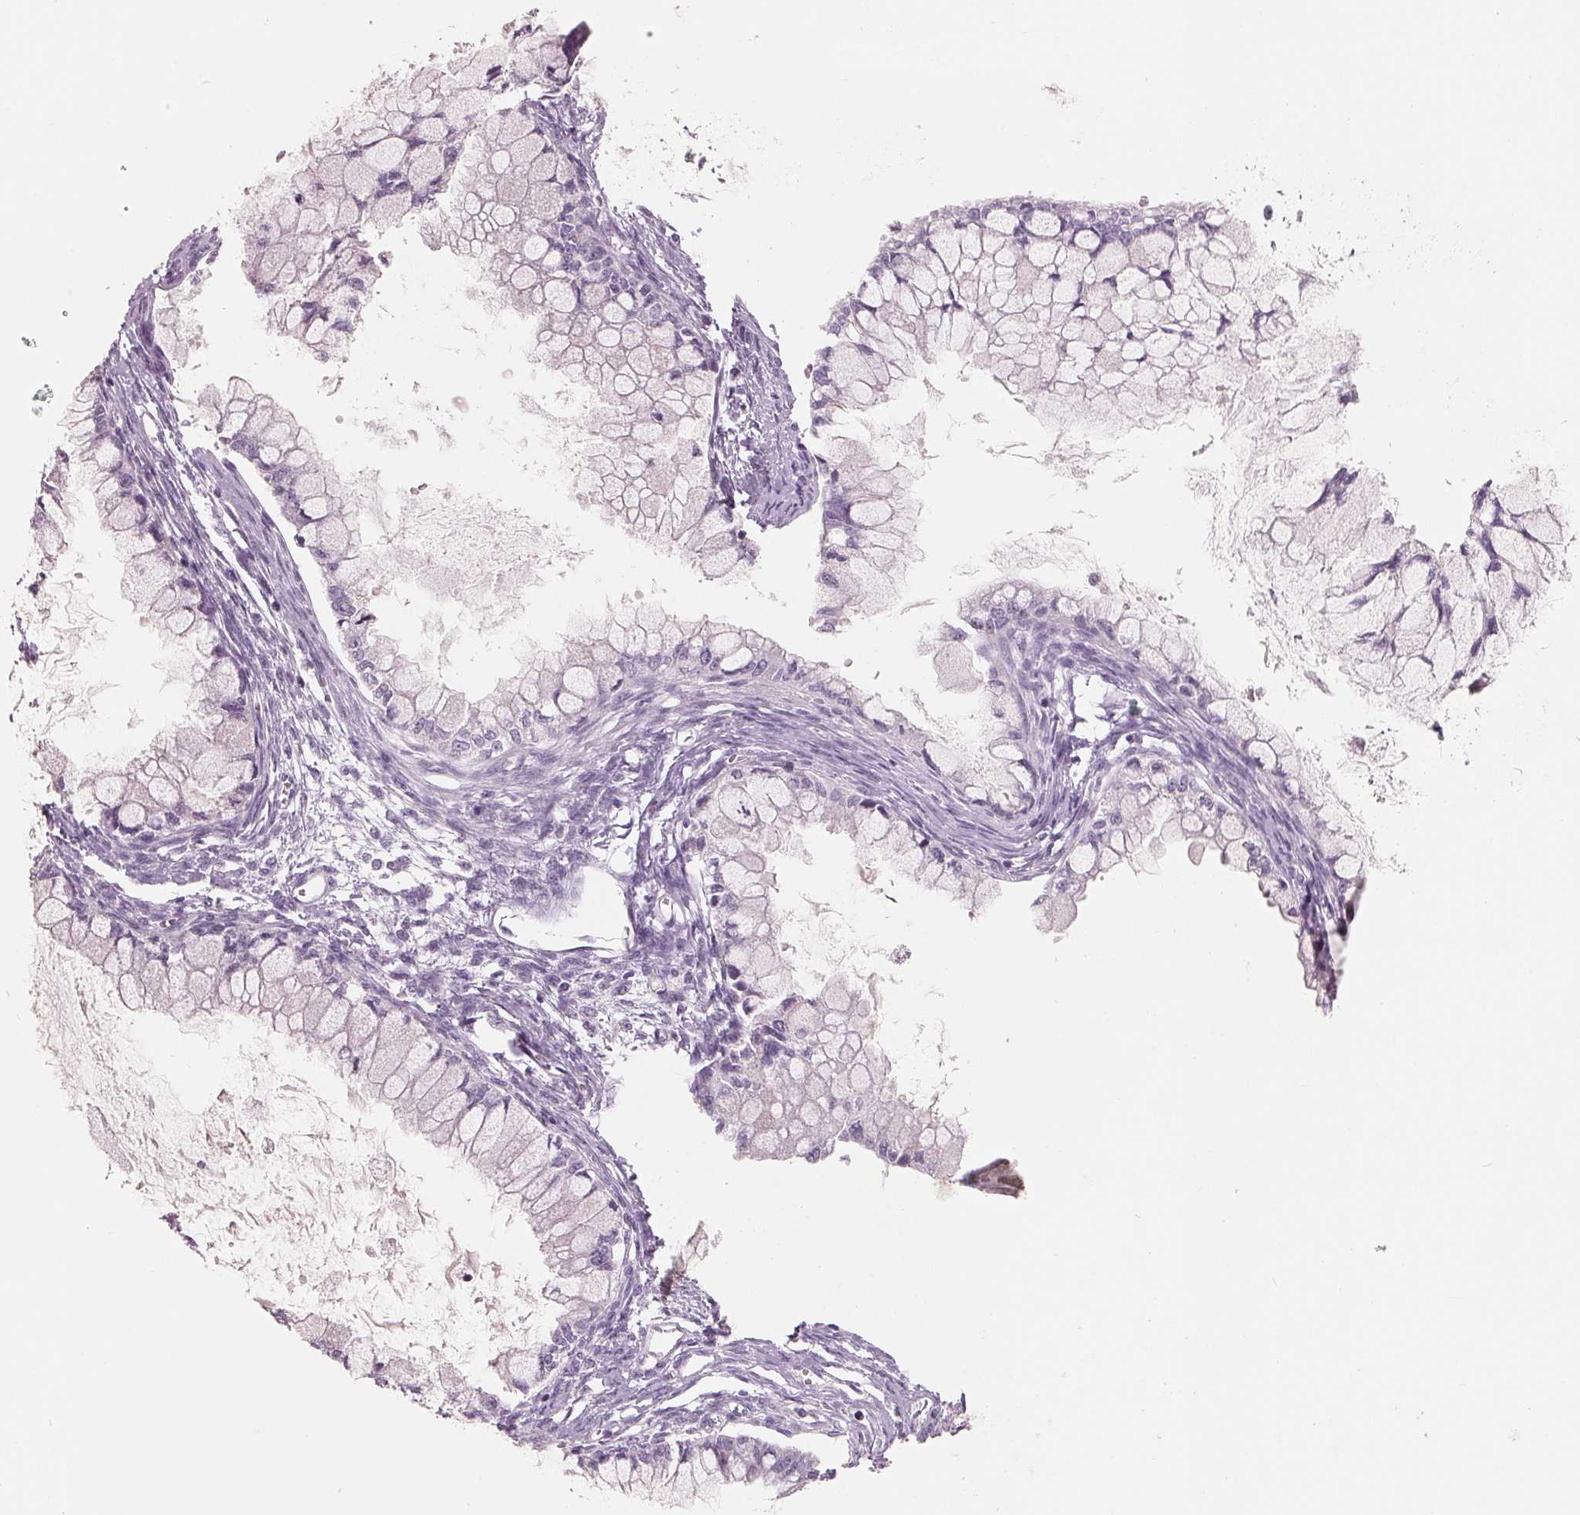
{"staining": {"intensity": "negative", "quantity": "none", "location": "none"}, "tissue": "ovarian cancer", "cell_type": "Tumor cells", "image_type": "cancer", "snomed": [{"axis": "morphology", "description": "Cystadenocarcinoma, mucinous, NOS"}, {"axis": "topography", "description": "Ovary"}], "caption": "IHC photomicrograph of neoplastic tissue: human ovarian cancer stained with DAB reveals no significant protein expression in tumor cells. (Stains: DAB immunohistochemistry (IHC) with hematoxylin counter stain, Microscopy: brightfield microscopy at high magnification).", "gene": "FTCD", "patient": {"sex": "female", "age": 34}}